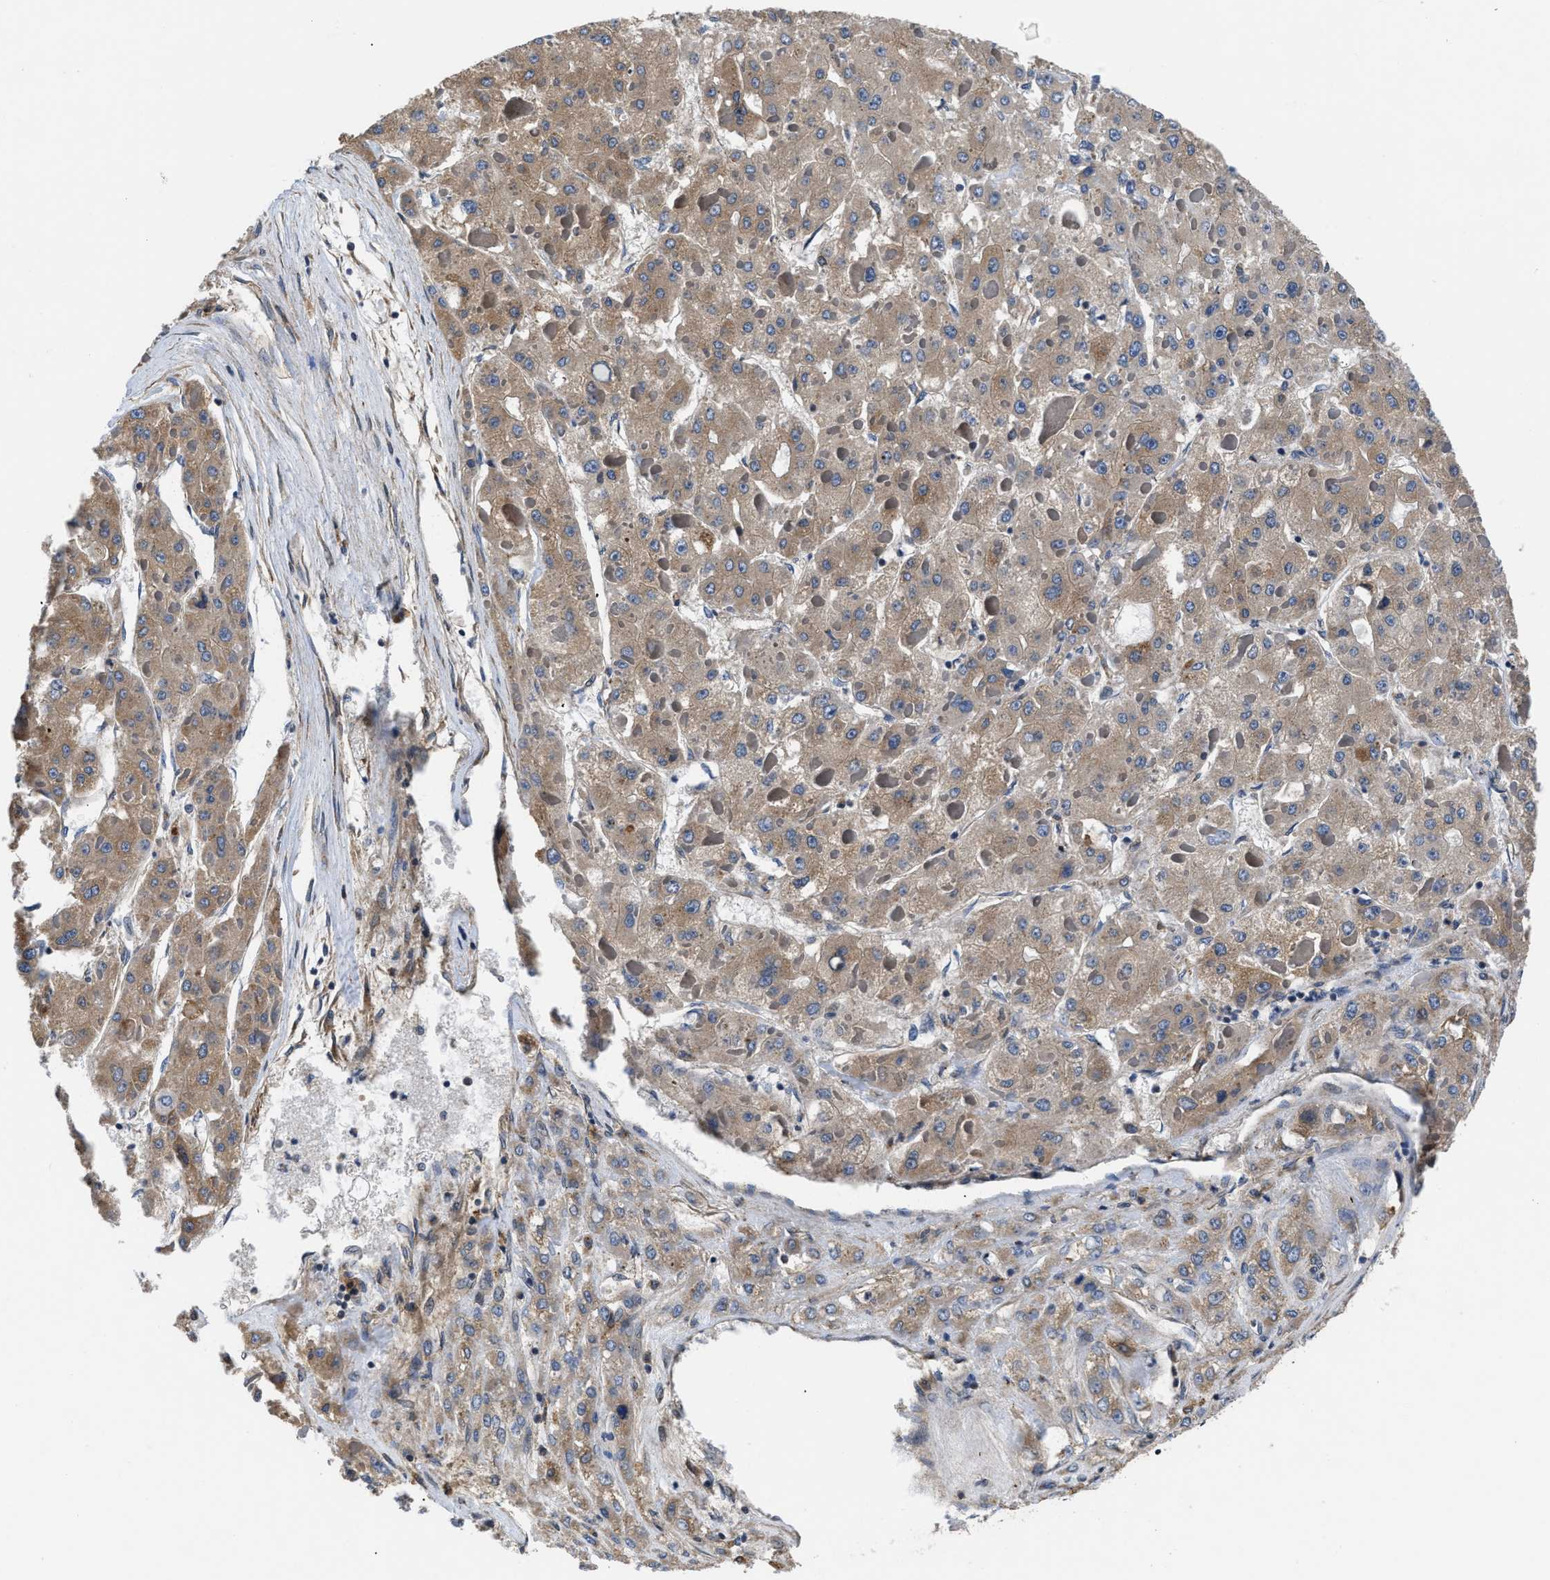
{"staining": {"intensity": "moderate", "quantity": ">75%", "location": "cytoplasmic/membranous"}, "tissue": "liver cancer", "cell_type": "Tumor cells", "image_type": "cancer", "snomed": [{"axis": "morphology", "description": "Carcinoma, Hepatocellular, NOS"}, {"axis": "topography", "description": "Liver"}], "caption": "Immunohistochemistry of hepatocellular carcinoma (liver) demonstrates medium levels of moderate cytoplasmic/membranous expression in approximately >75% of tumor cells. The protein is shown in brown color, while the nuclei are stained blue.", "gene": "CEP128", "patient": {"sex": "female", "age": 73}}